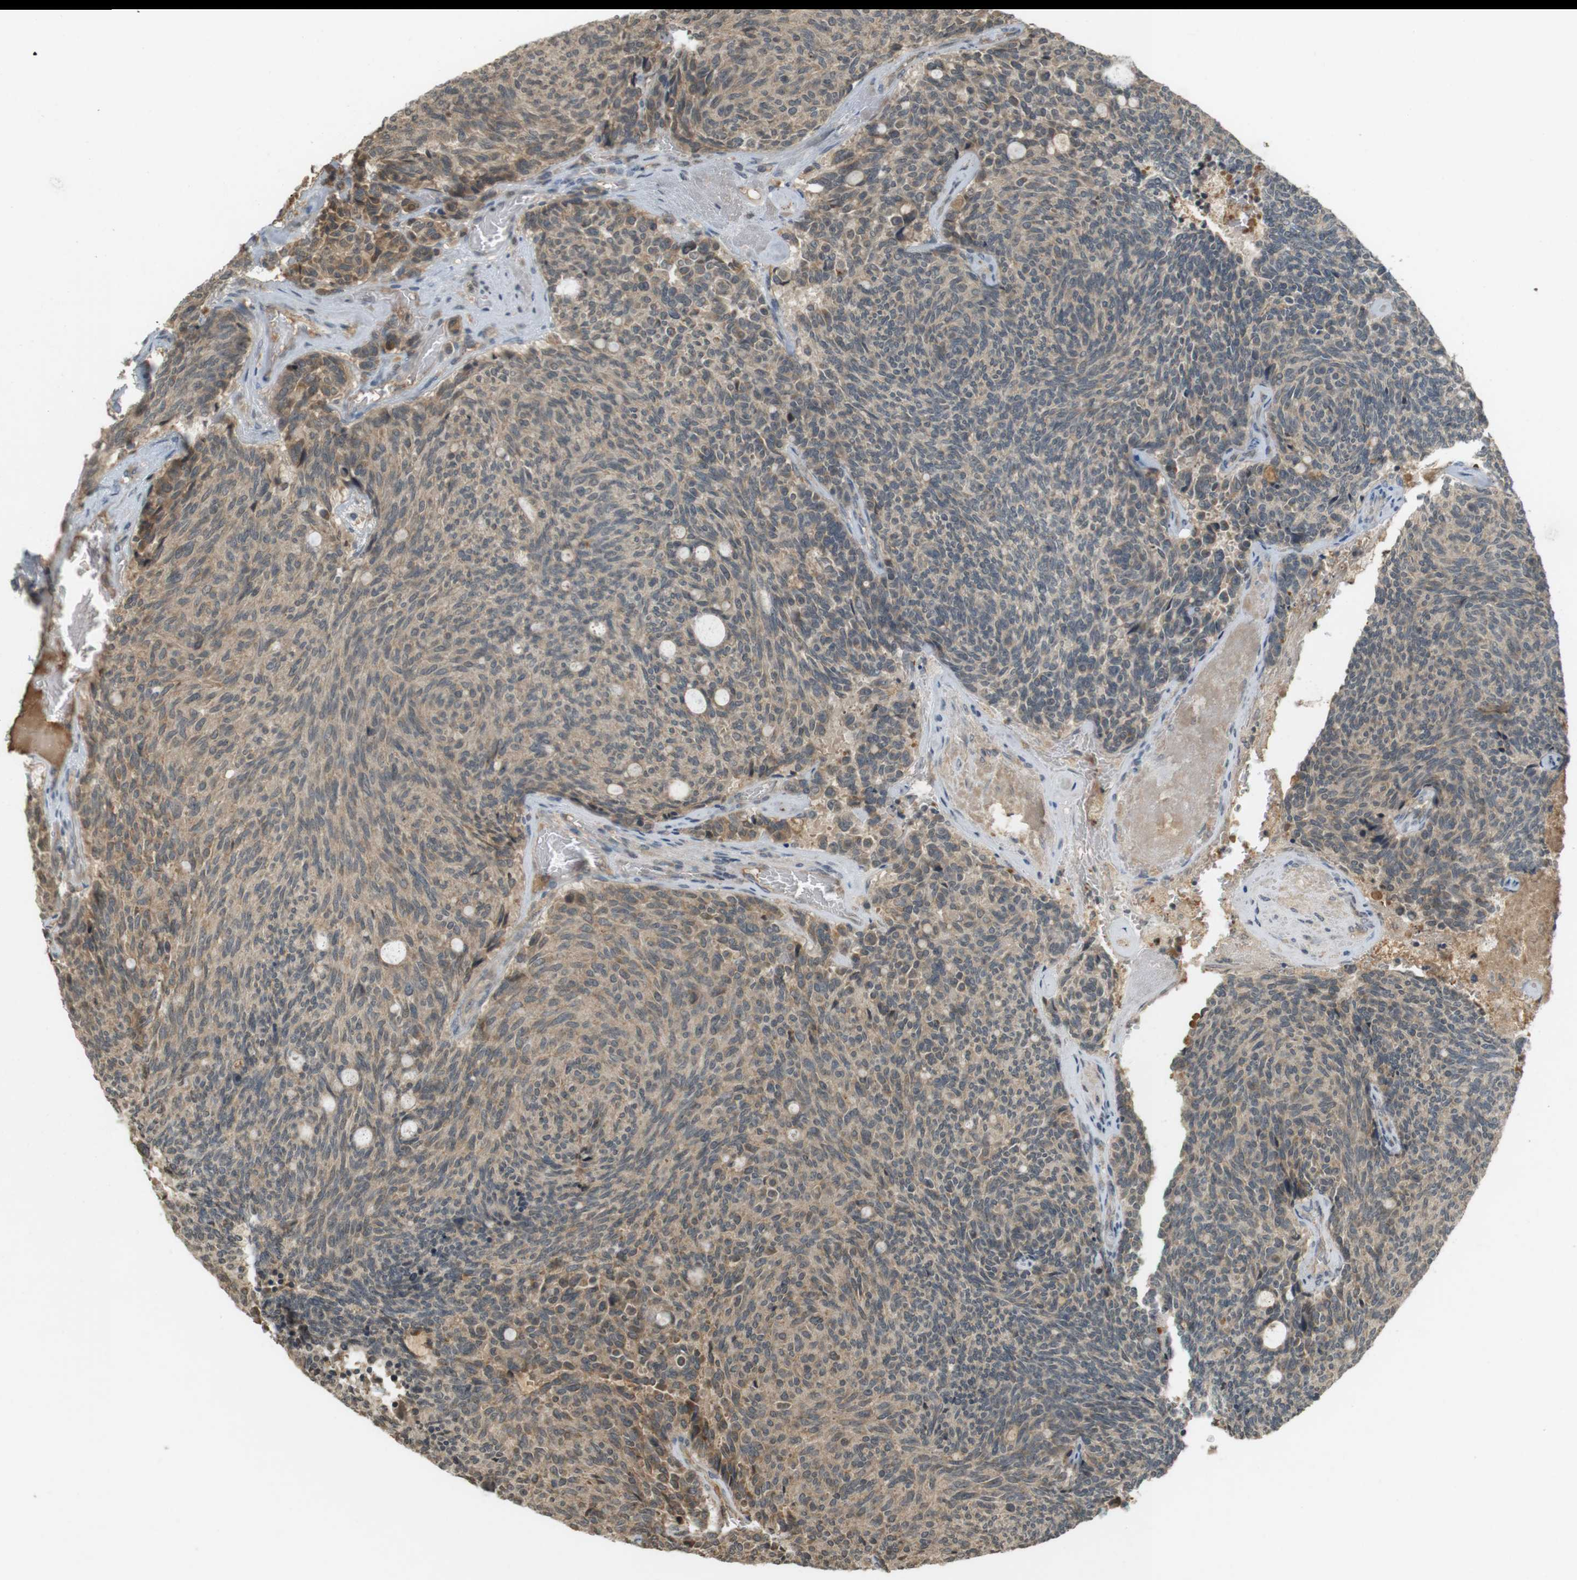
{"staining": {"intensity": "weak", "quantity": ">75%", "location": "cytoplasmic/membranous"}, "tissue": "carcinoid", "cell_type": "Tumor cells", "image_type": "cancer", "snomed": [{"axis": "morphology", "description": "Carcinoid, malignant, NOS"}, {"axis": "topography", "description": "Pancreas"}], "caption": "The immunohistochemical stain labels weak cytoplasmic/membranous staining in tumor cells of malignant carcinoid tissue. The staining is performed using DAB (3,3'-diaminobenzidine) brown chromogen to label protein expression. The nuclei are counter-stained blue using hematoxylin.", "gene": "SRR", "patient": {"sex": "female", "age": 54}}